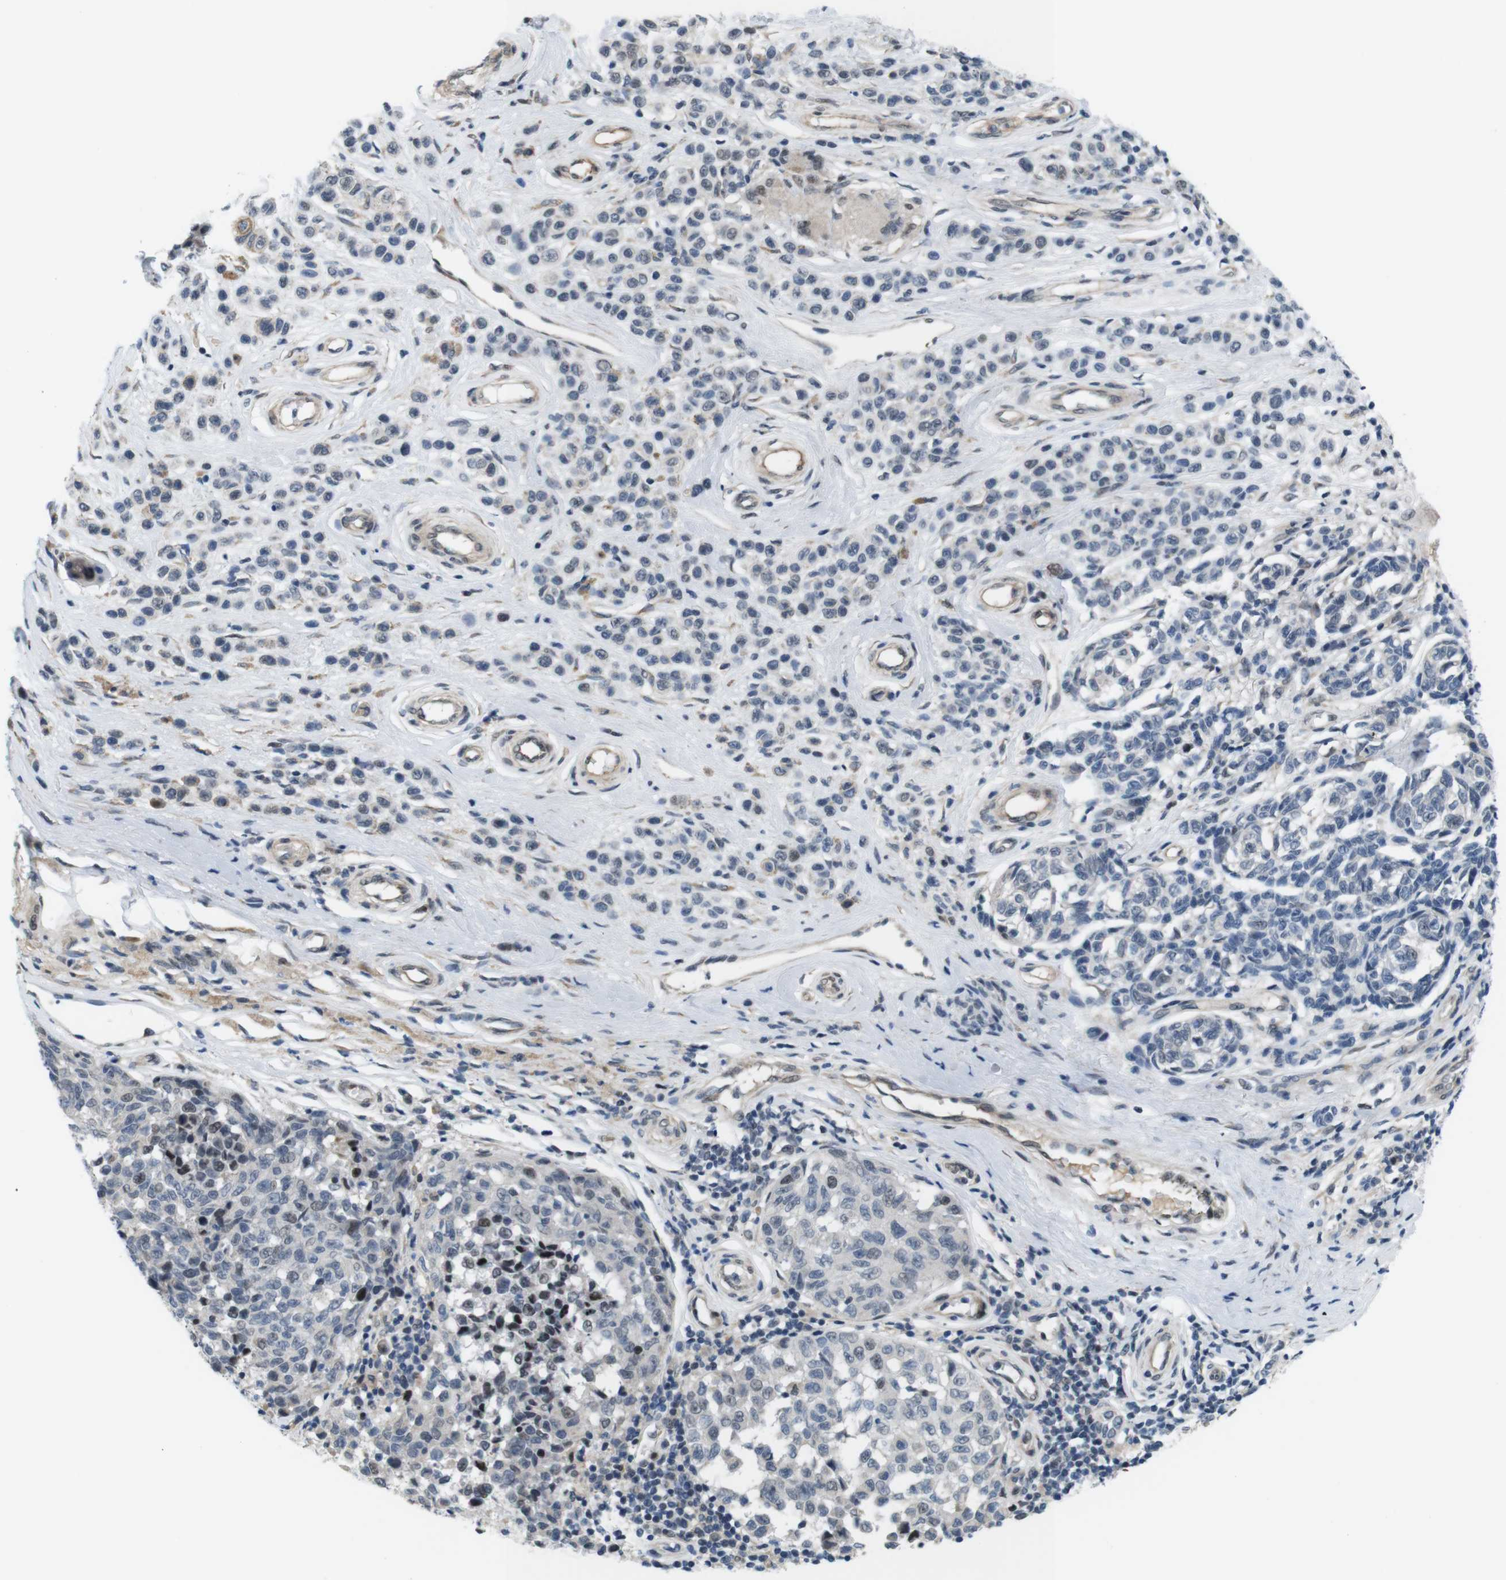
{"staining": {"intensity": "weak", "quantity": "<25%", "location": "nuclear"}, "tissue": "melanoma", "cell_type": "Tumor cells", "image_type": "cancer", "snomed": [{"axis": "morphology", "description": "Malignant melanoma, NOS"}, {"axis": "topography", "description": "Skin"}], "caption": "High power microscopy micrograph of an immunohistochemistry (IHC) image of melanoma, revealing no significant expression in tumor cells. (DAB immunohistochemistry (IHC) visualized using brightfield microscopy, high magnification).", "gene": "SMCO2", "patient": {"sex": "female", "age": 64}}